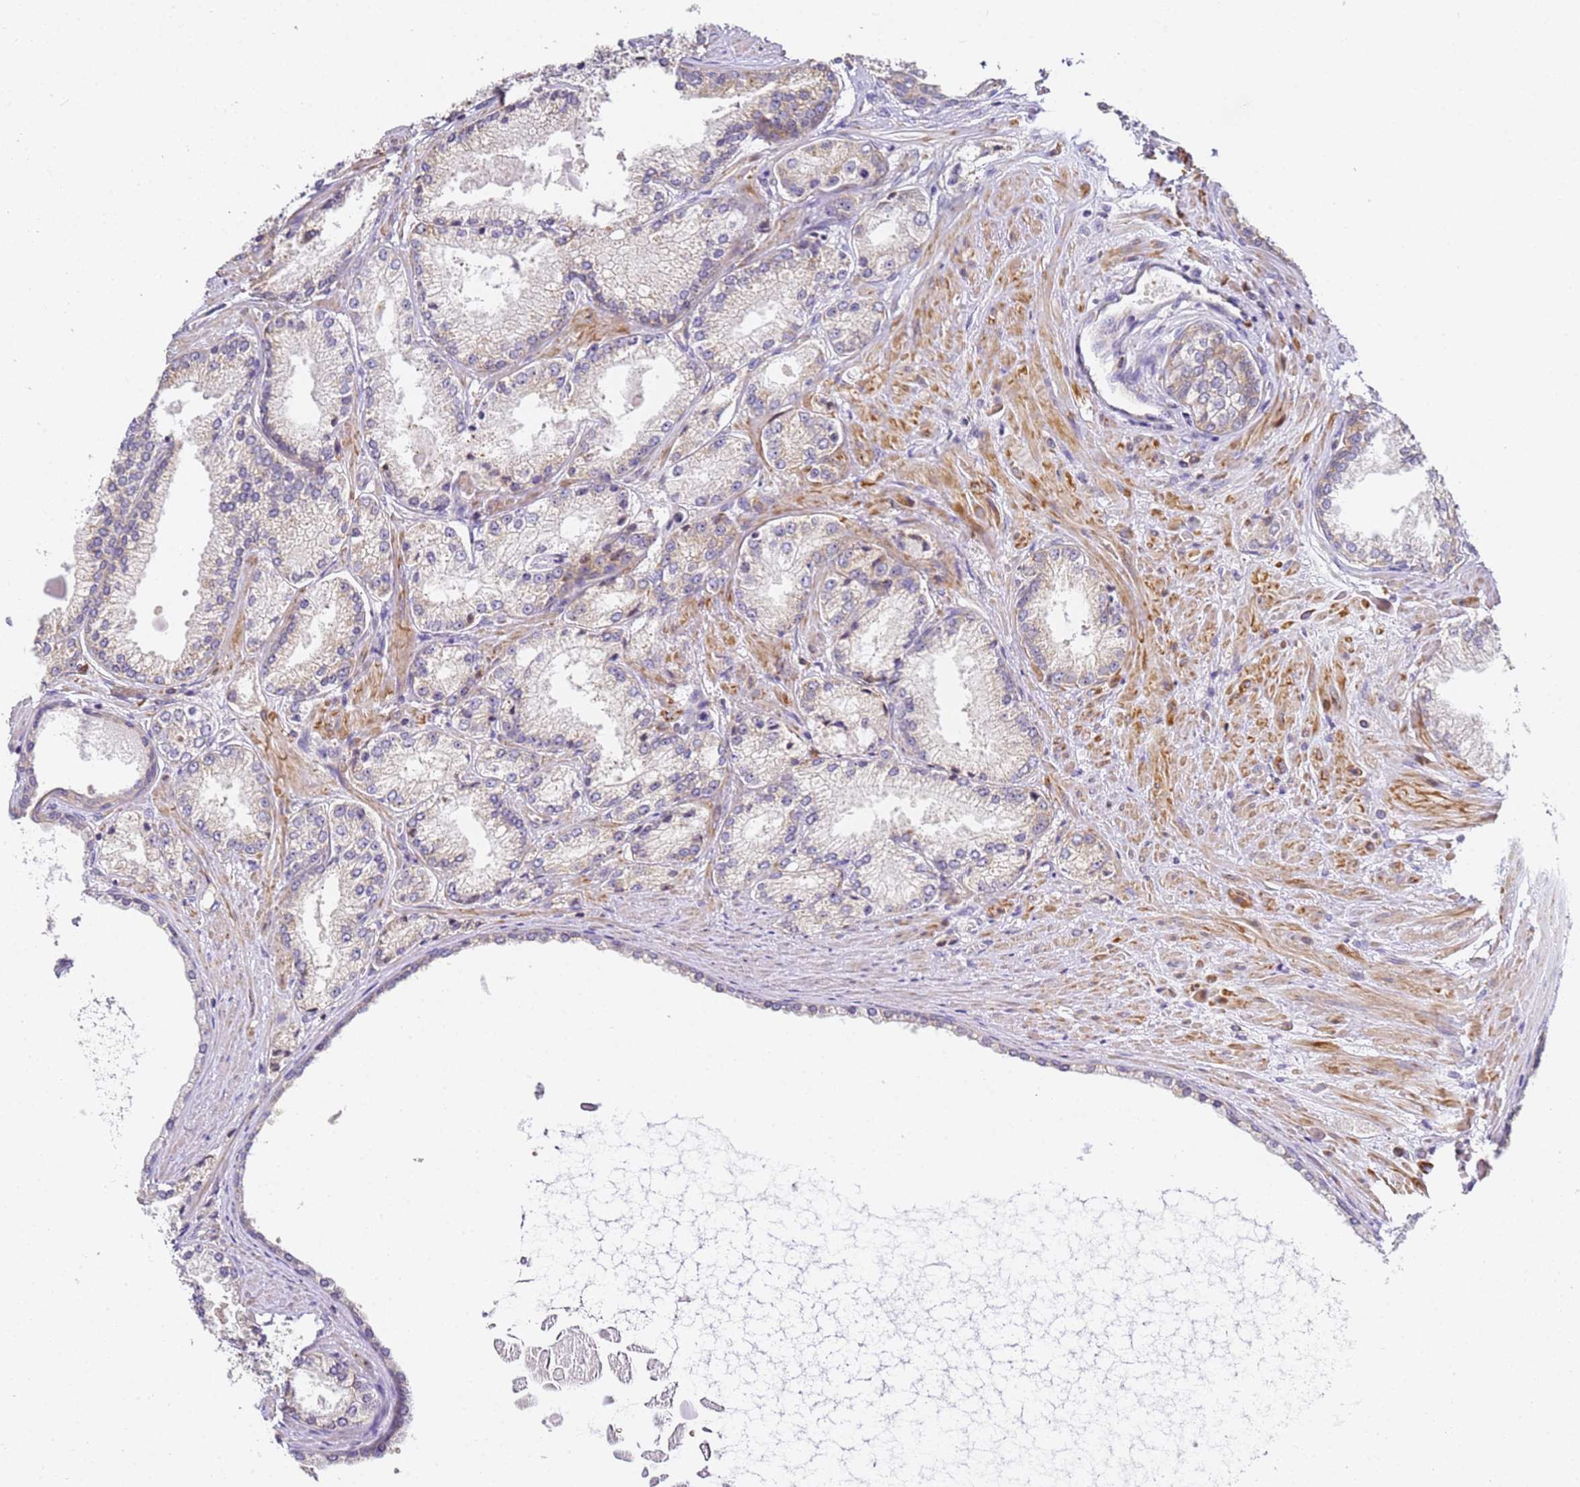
{"staining": {"intensity": "negative", "quantity": "none", "location": "none"}, "tissue": "prostate cancer", "cell_type": "Tumor cells", "image_type": "cancer", "snomed": [{"axis": "morphology", "description": "Adenocarcinoma, High grade"}, {"axis": "topography", "description": "Prostate"}], "caption": "Immunohistochemical staining of prostate adenocarcinoma (high-grade) exhibits no significant expression in tumor cells. Nuclei are stained in blue.", "gene": "RPL13A", "patient": {"sex": "male", "age": 66}}